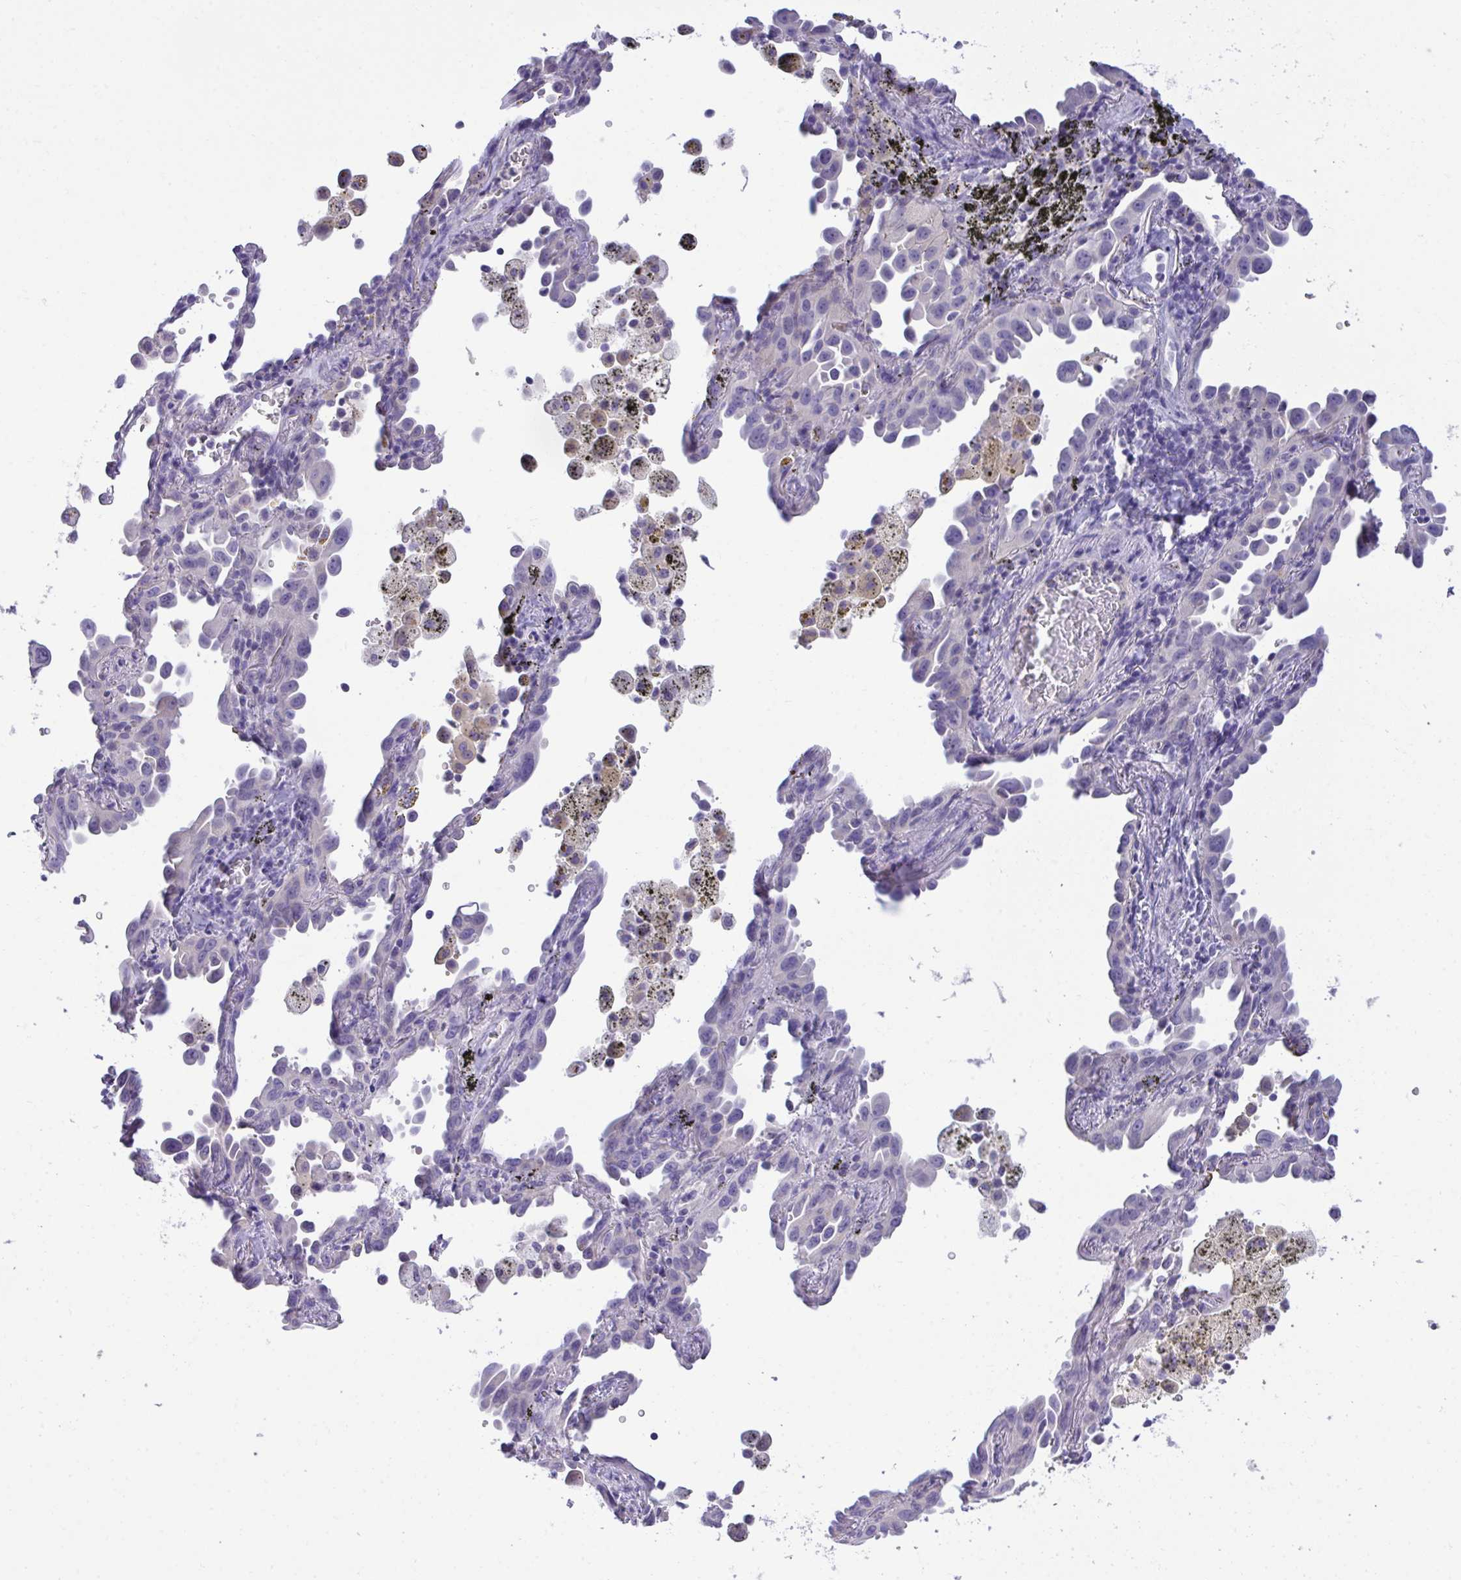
{"staining": {"intensity": "negative", "quantity": "none", "location": "none"}, "tissue": "lung cancer", "cell_type": "Tumor cells", "image_type": "cancer", "snomed": [{"axis": "morphology", "description": "Adenocarcinoma, NOS"}, {"axis": "topography", "description": "Lung"}], "caption": "Lung cancer was stained to show a protein in brown. There is no significant expression in tumor cells.", "gene": "TMCO5A", "patient": {"sex": "male", "age": 68}}